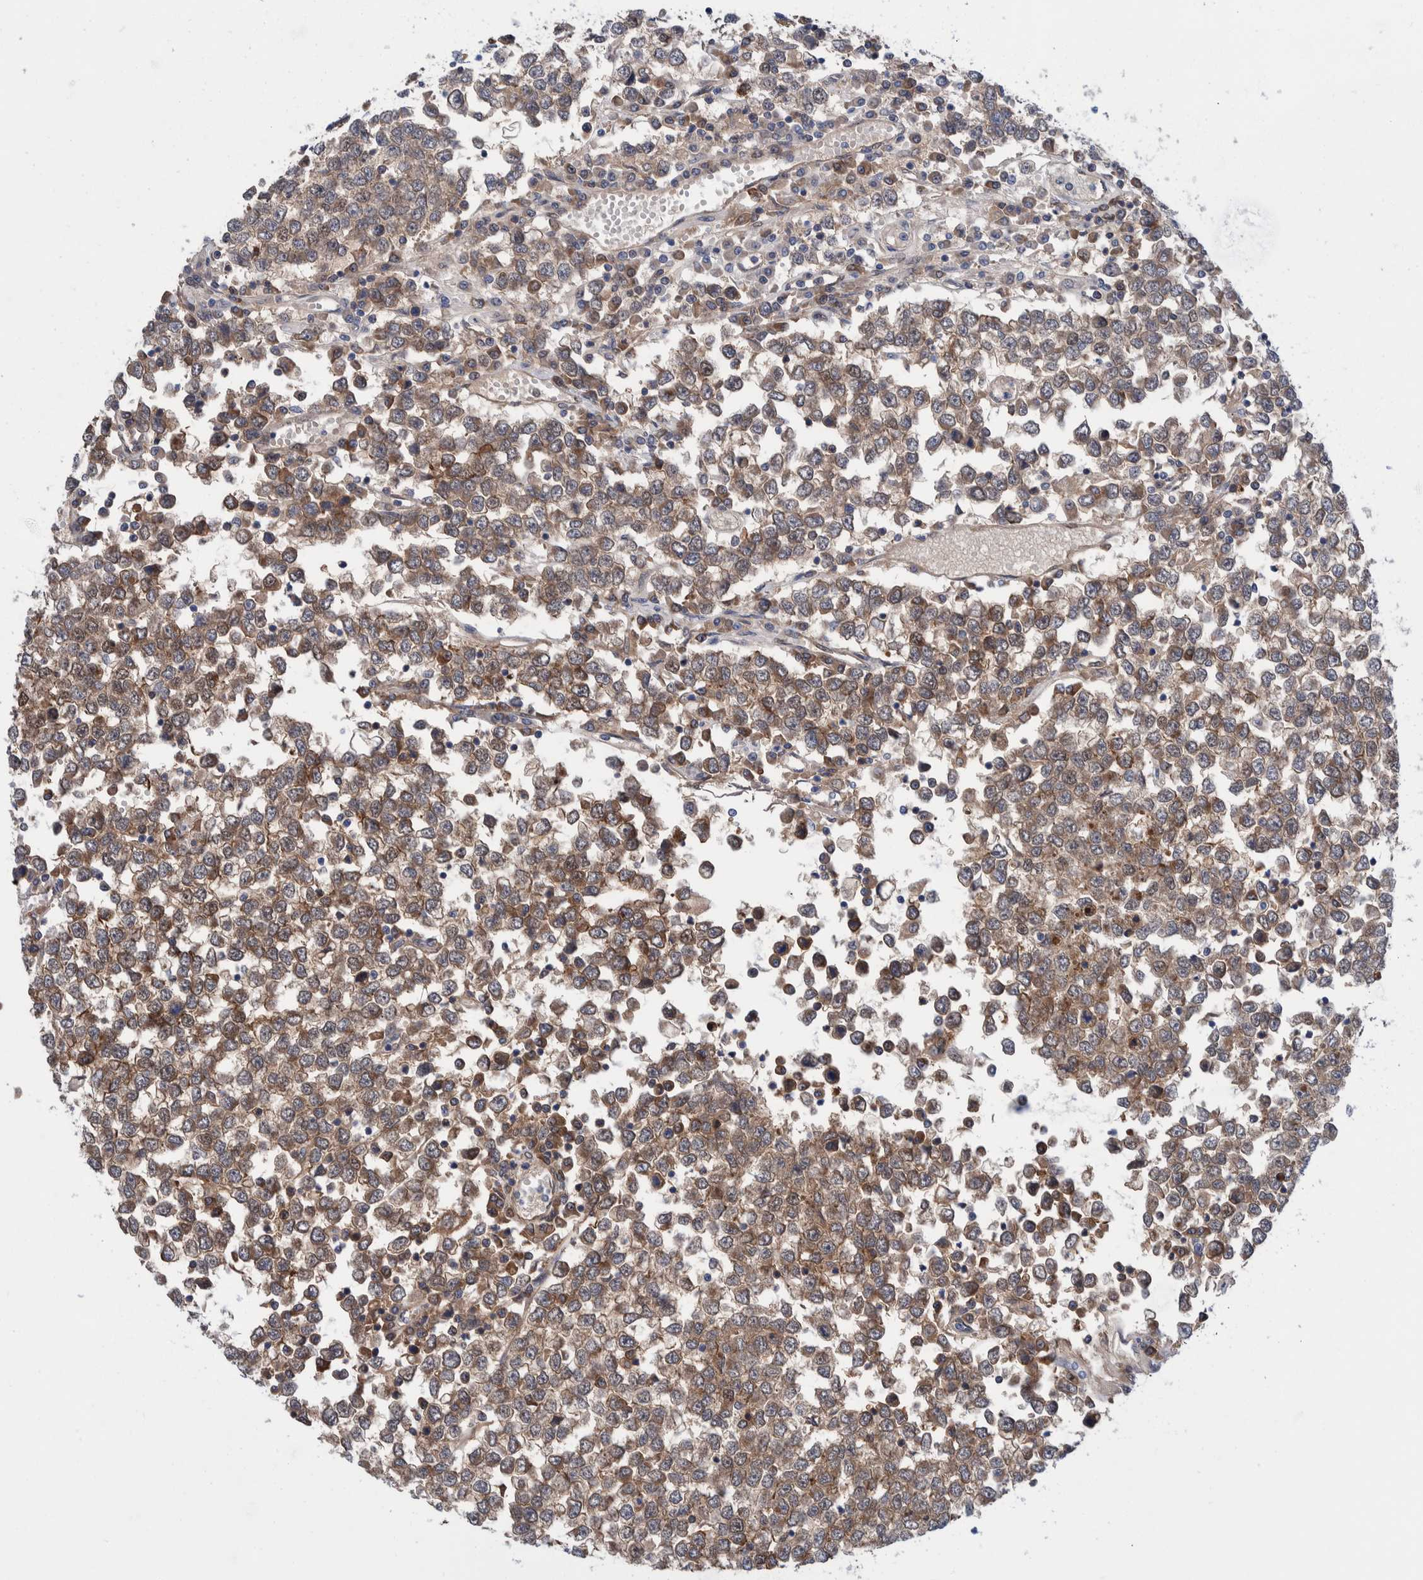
{"staining": {"intensity": "moderate", "quantity": ">75%", "location": "cytoplasmic/membranous,nuclear"}, "tissue": "testis cancer", "cell_type": "Tumor cells", "image_type": "cancer", "snomed": [{"axis": "morphology", "description": "Seminoma, NOS"}, {"axis": "topography", "description": "Testis"}], "caption": "Protein staining of testis seminoma tissue exhibits moderate cytoplasmic/membranous and nuclear expression in about >75% of tumor cells. Nuclei are stained in blue.", "gene": "PFAS", "patient": {"sex": "male", "age": 65}}